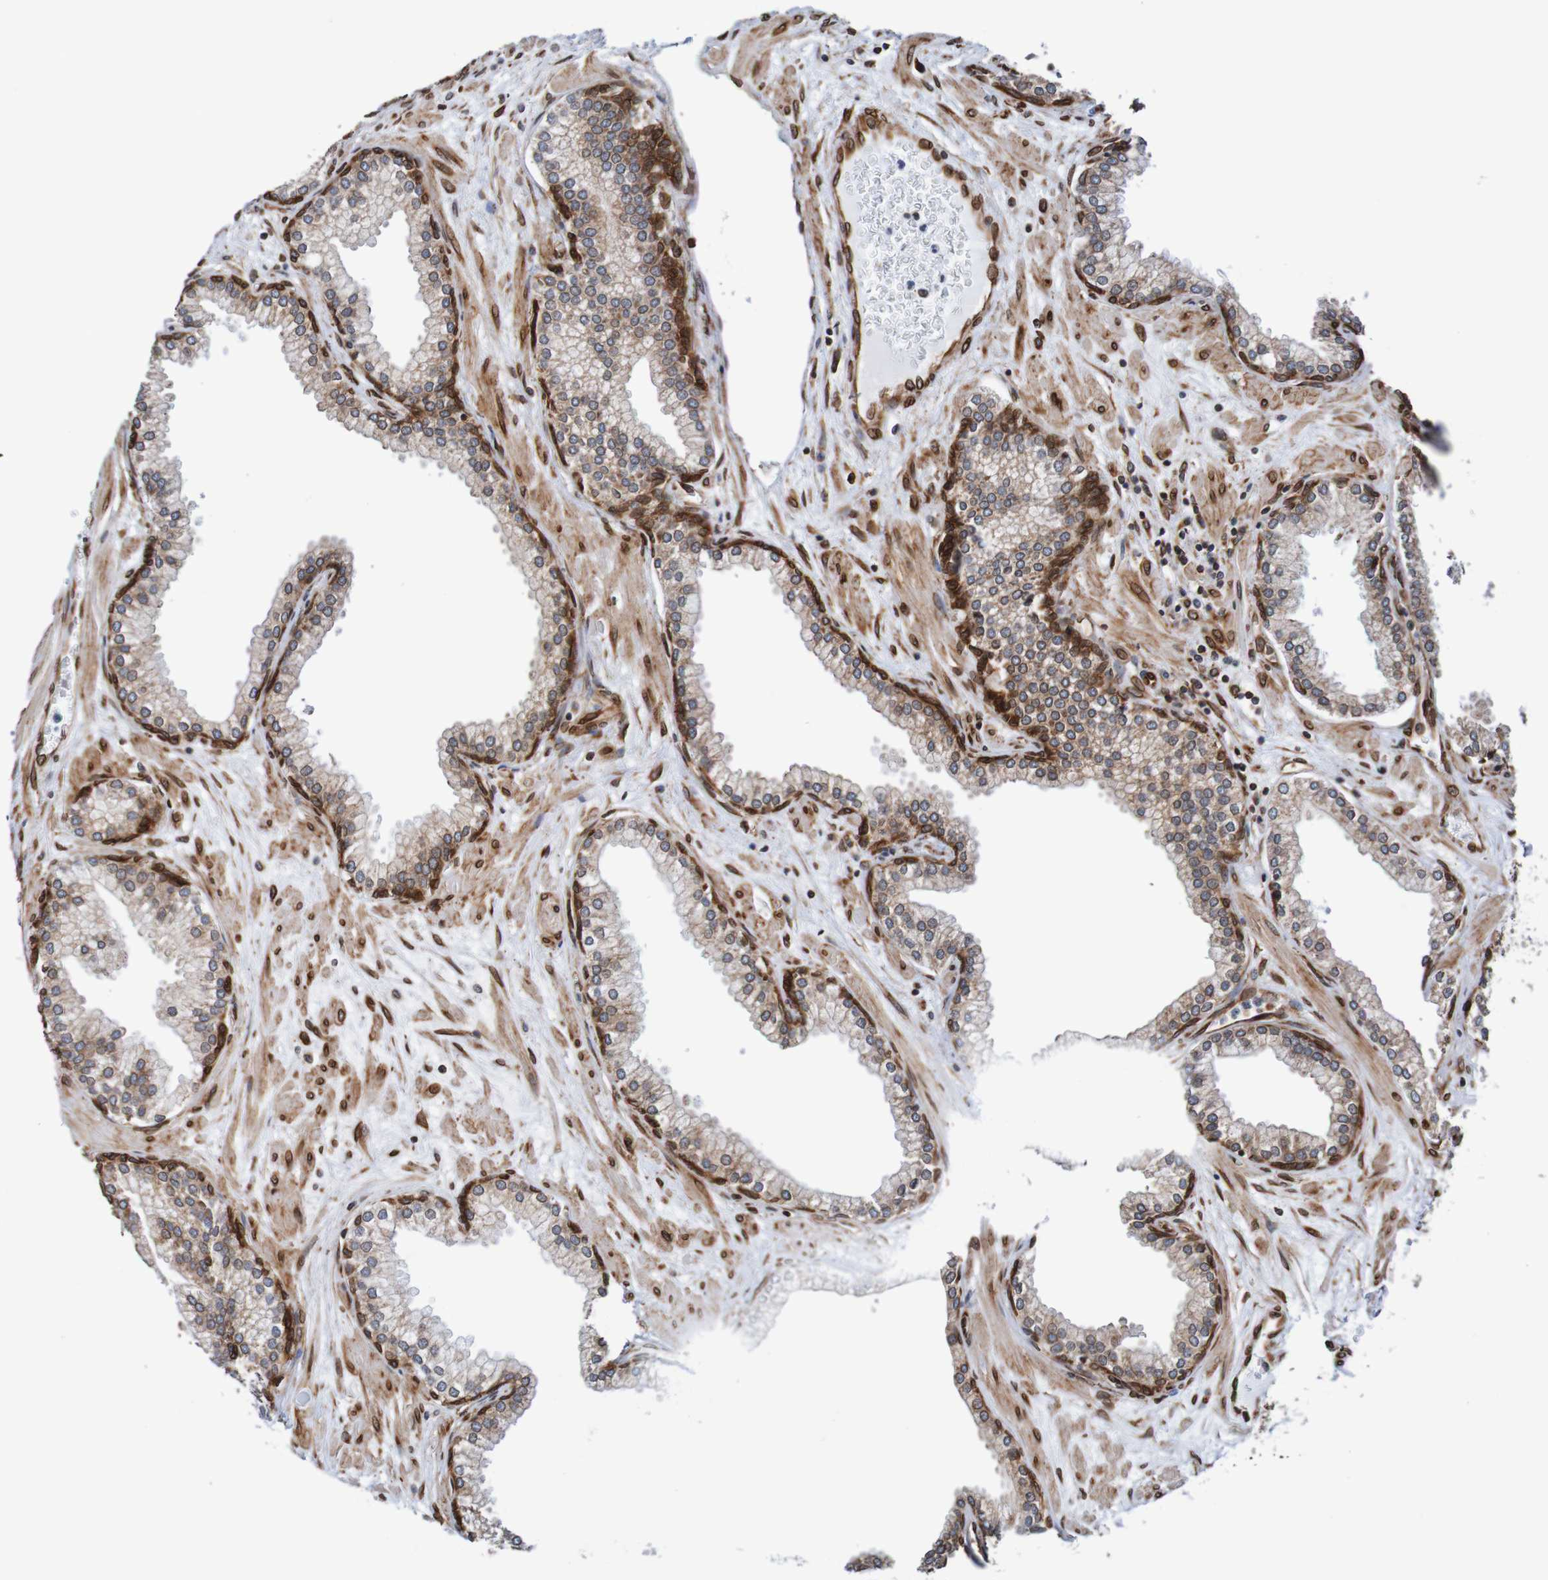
{"staining": {"intensity": "strong", "quantity": "25%-75%", "location": "cytoplasmic/membranous,nuclear"}, "tissue": "prostate", "cell_type": "Glandular cells", "image_type": "normal", "snomed": [{"axis": "morphology", "description": "Normal tissue, NOS"}, {"axis": "morphology", "description": "Urothelial carcinoma, Low grade"}, {"axis": "topography", "description": "Urinary bladder"}, {"axis": "topography", "description": "Prostate"}], "caption": "IHC of normal human prostate exhibits high levels of strong cytoplasmic/membranous,nuclear staining in about 25%-75% of glandular cells.", "gene": "TMEM109", "patient": {"sex": "male", "age": 60}}